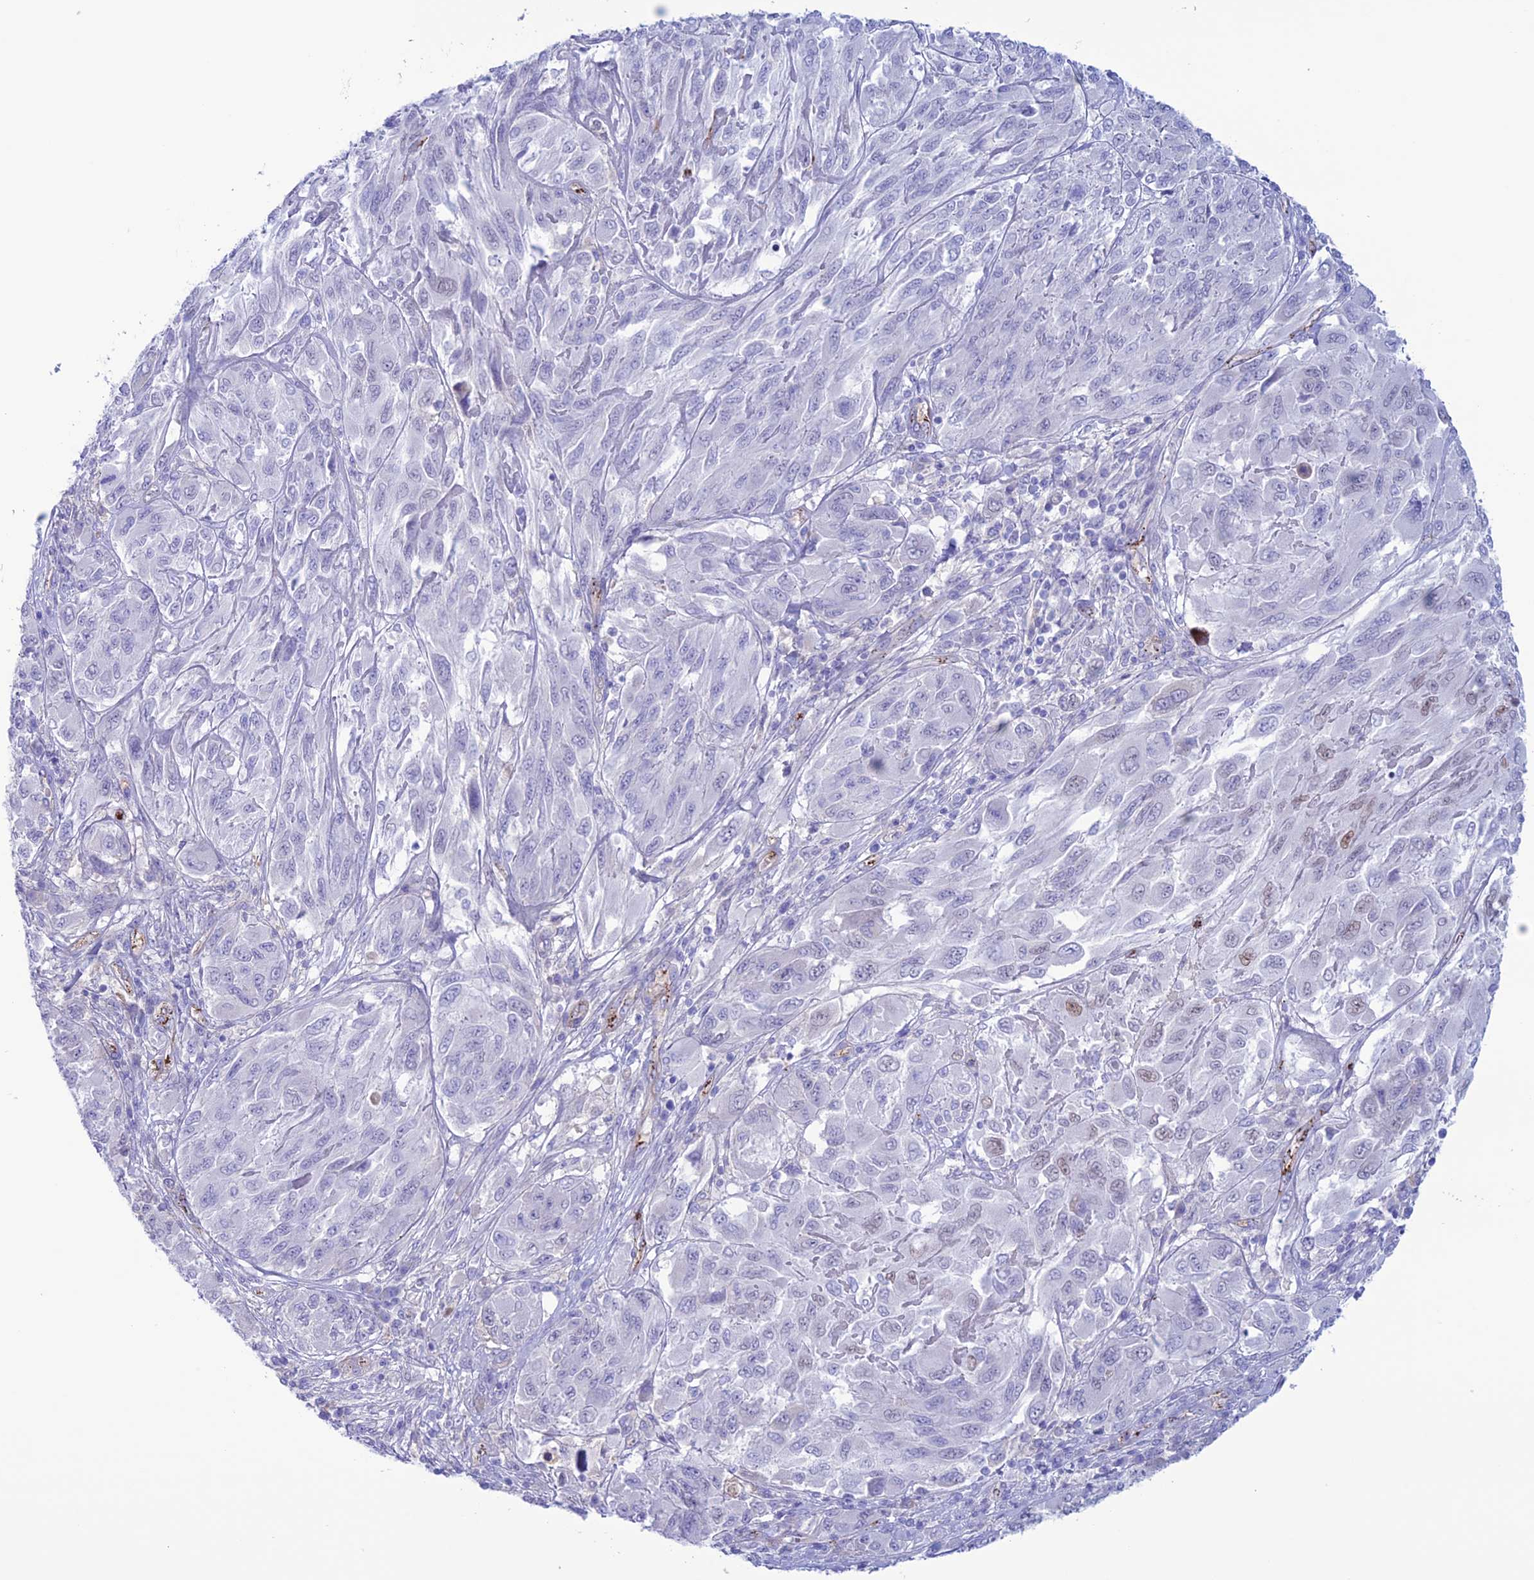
{"staining": {"intensity": "negative", "quantity": "none", "location": "none"}, "tissue": "melanoma", "cell_type": "Tumor cells", "image_type": "cancer", "snomed": [{"axis": "morphology", "description": "Malignant melanoma, NOS"}, {"axis": "topography", "description": "Skin"}], "caption": "Immunohistochemistry (IHC) micrograph of human melanoma stained for a protein (brown), which exhibits no positivity in tumor cells.", "gene": "CDC42EP5", "patient": {"sex": "female", "age": 91}}